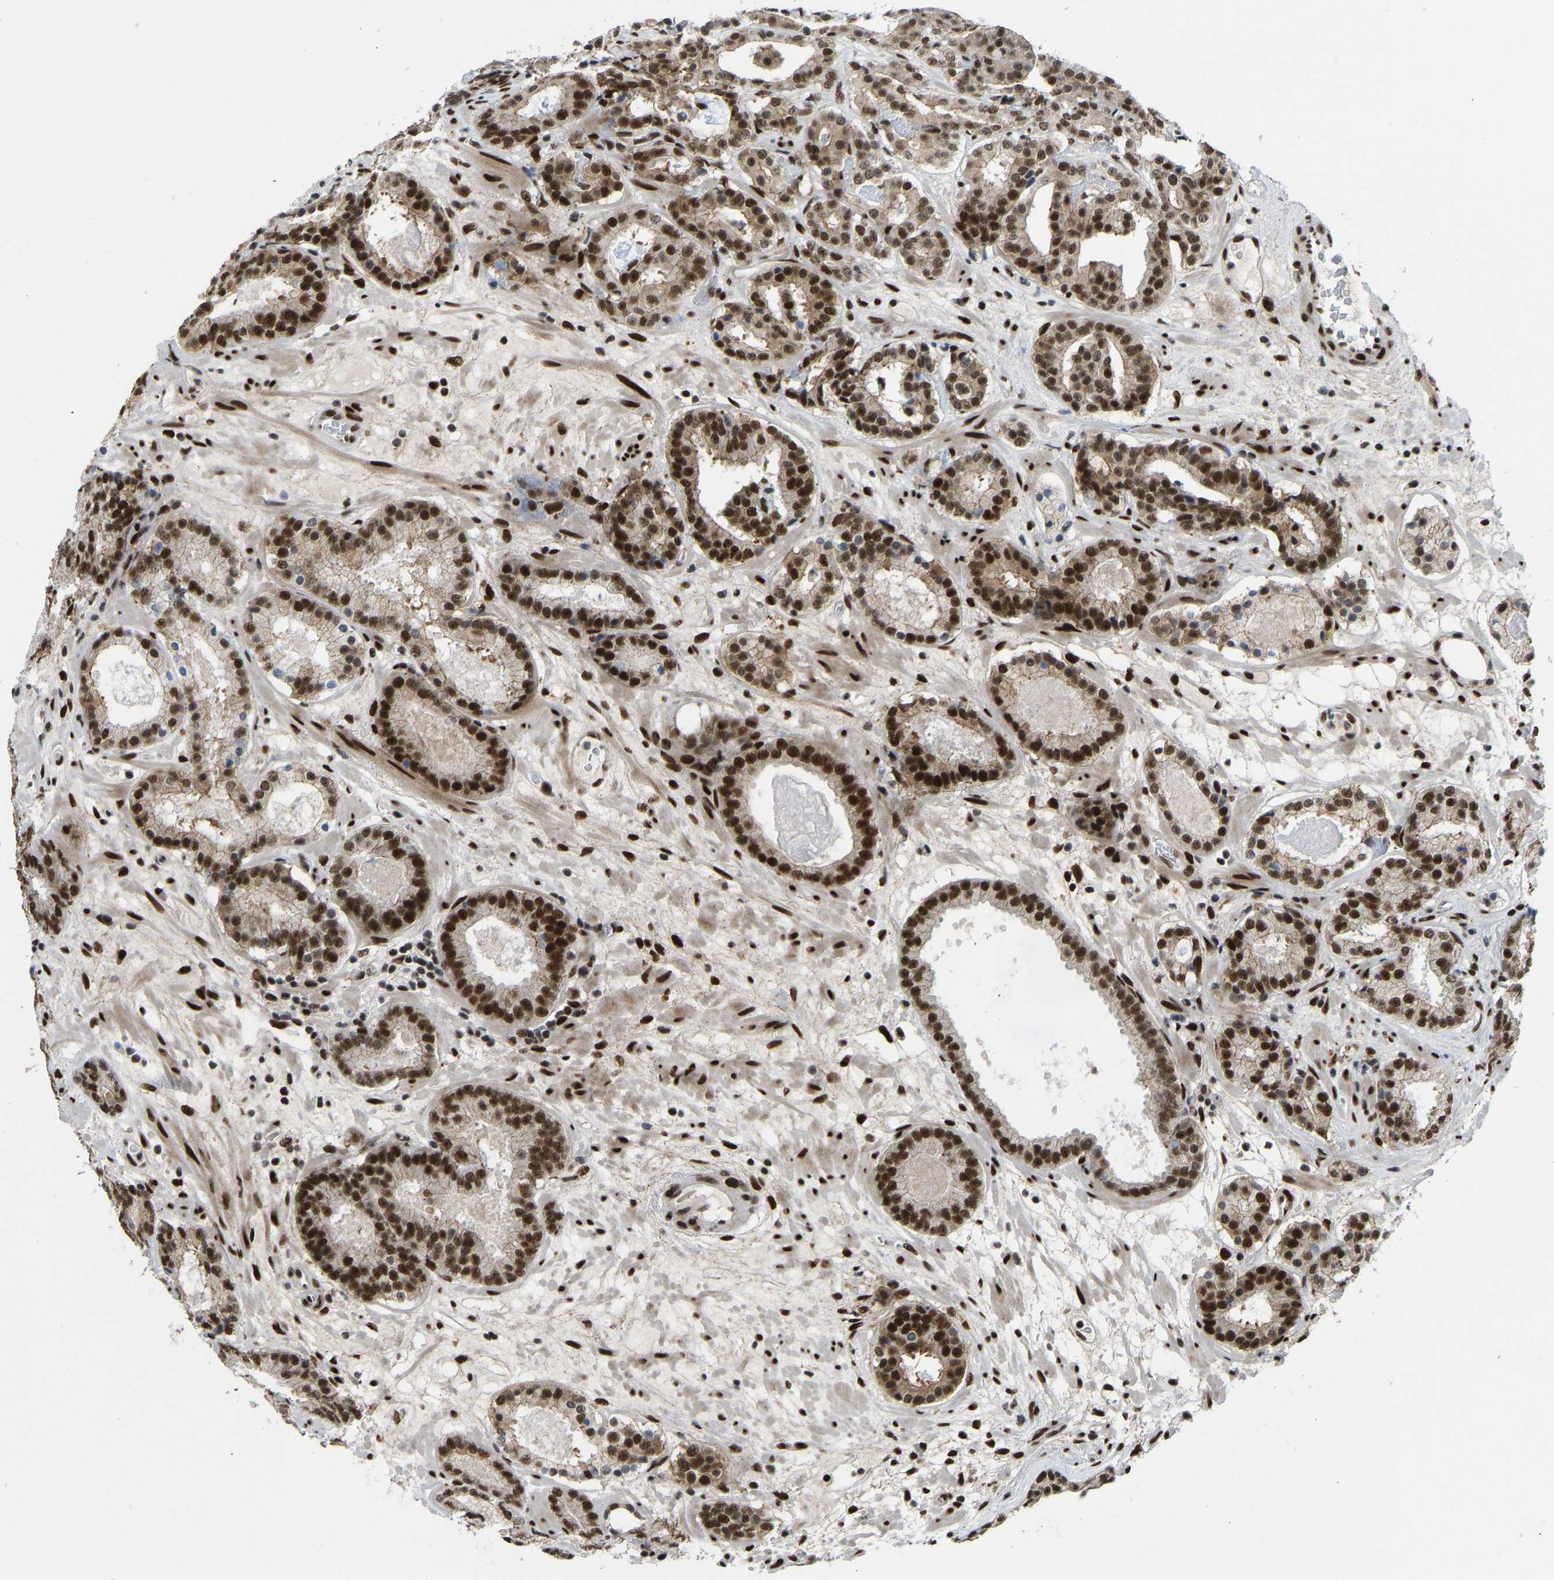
{"staining": {"intensity": "strong", "quantity": ">75%", "location": "nuclear"}, "tissue": "prostate cancer", "cell_type": "Tumor cells", "image_type": "cancer", "snomed": [{"axis": "morphology", "description": "Adenocarcinoma, Low grade"}, {"axis": "topography", "description": "Prostate"}], "caption": "Immunohistochemistry of human prostate cancer displays high levels of strong nuclear expression in about >75% of tumor cells. Nuclei are stained in blue.", "gene": "FOXK1", "patient": {"sex": "male", "age": 69}}